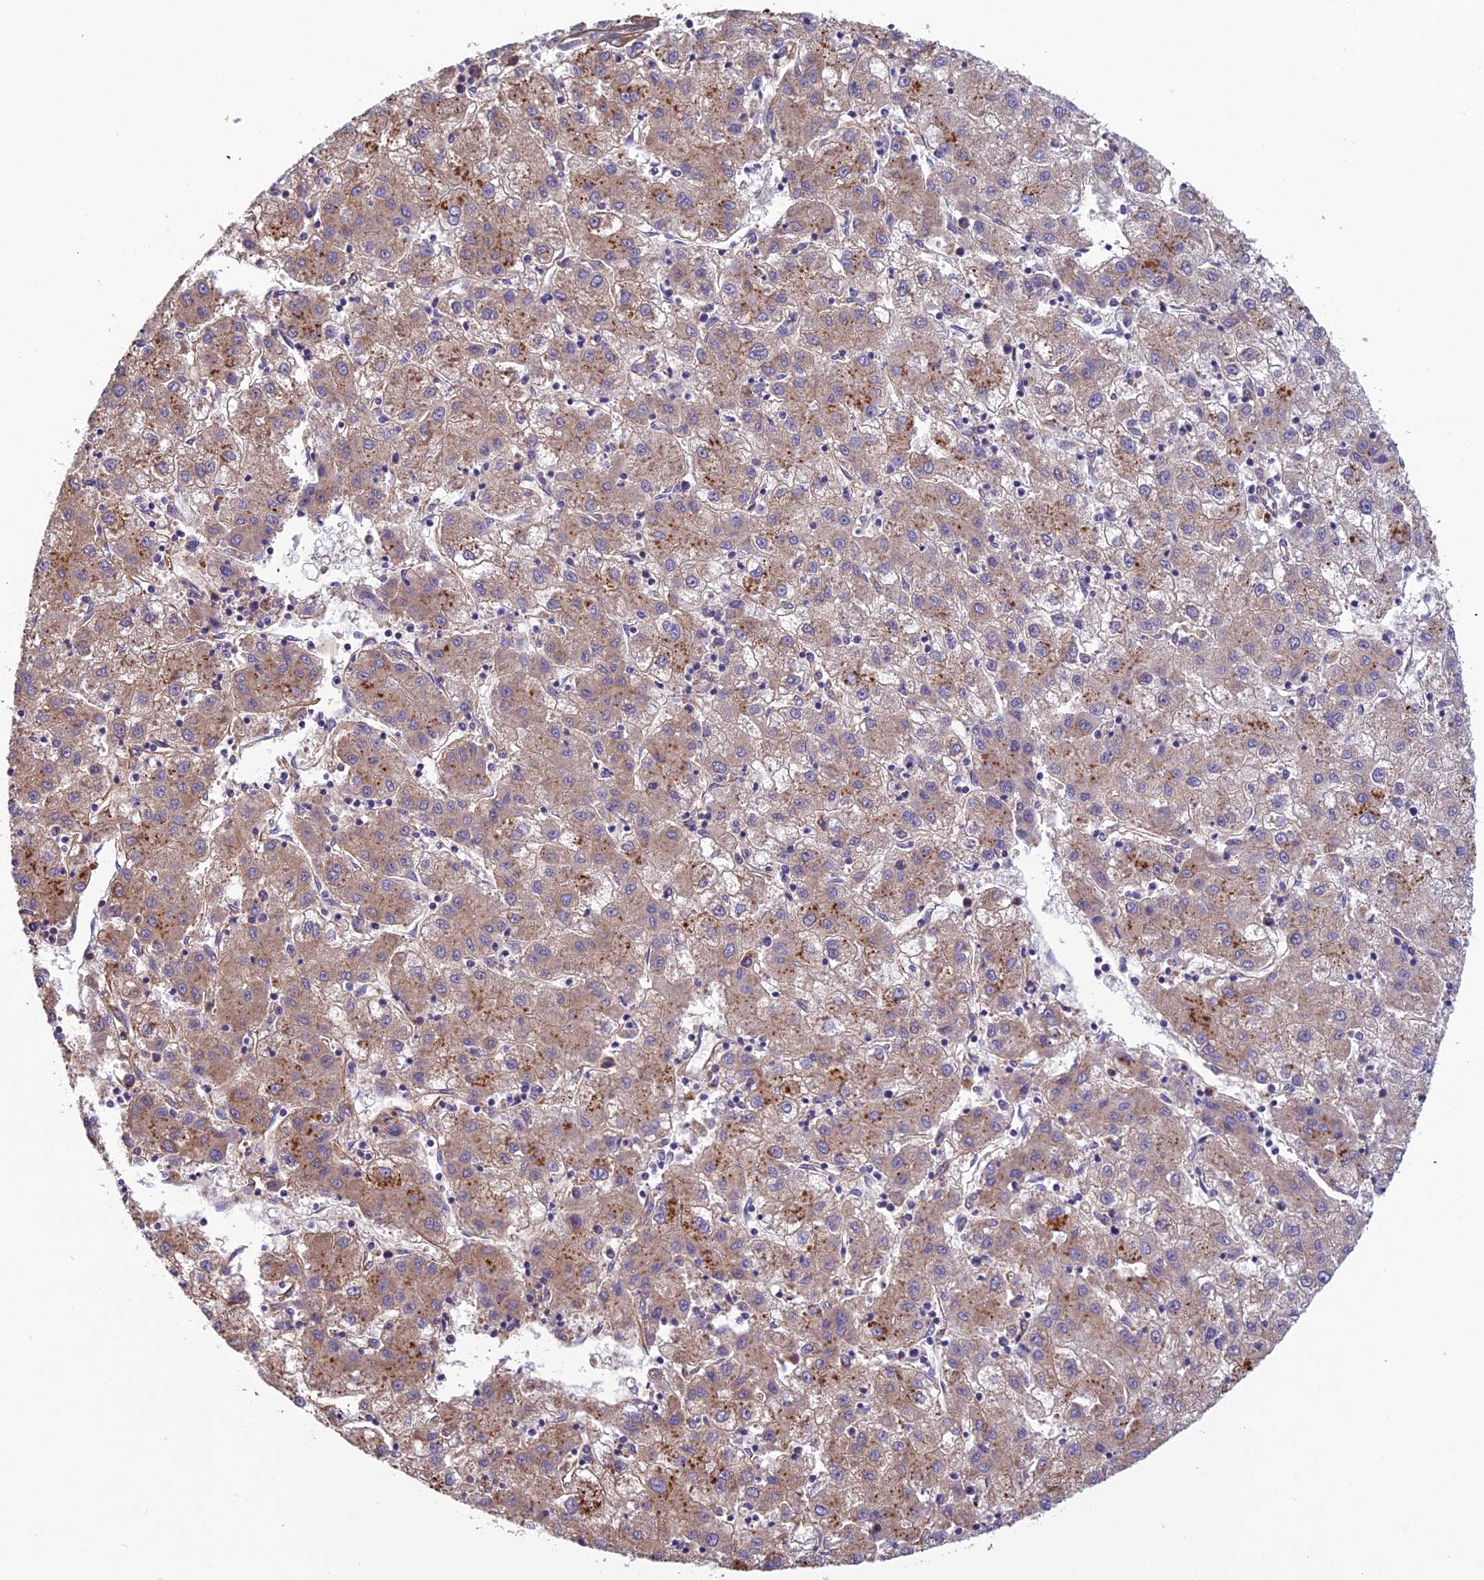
{"staining": {"intensity": "weak", "quantity": "25%-75%", "location": "cytoplasmic/membranous"}, "tissue": "liver cancer", "cell_type": "Tumor cells", "image_type": "cancer", "snomed": [{"axis": "morphology", "description": "Carcinoma, Hepatocellular, NOS"}, {"axis": "topography", "description": "Liver"}], "caption": "A high-resolution photomicrograph shows immunohistochemistry (IHC) staining of hepatocellular carcinoma (liver), which demonstrates weak cytoplasmic/membranous staining in about 25%-75% of tumor cells.", "gene": "SPDL1", "patient": {"sex": "male", "age": 72}}